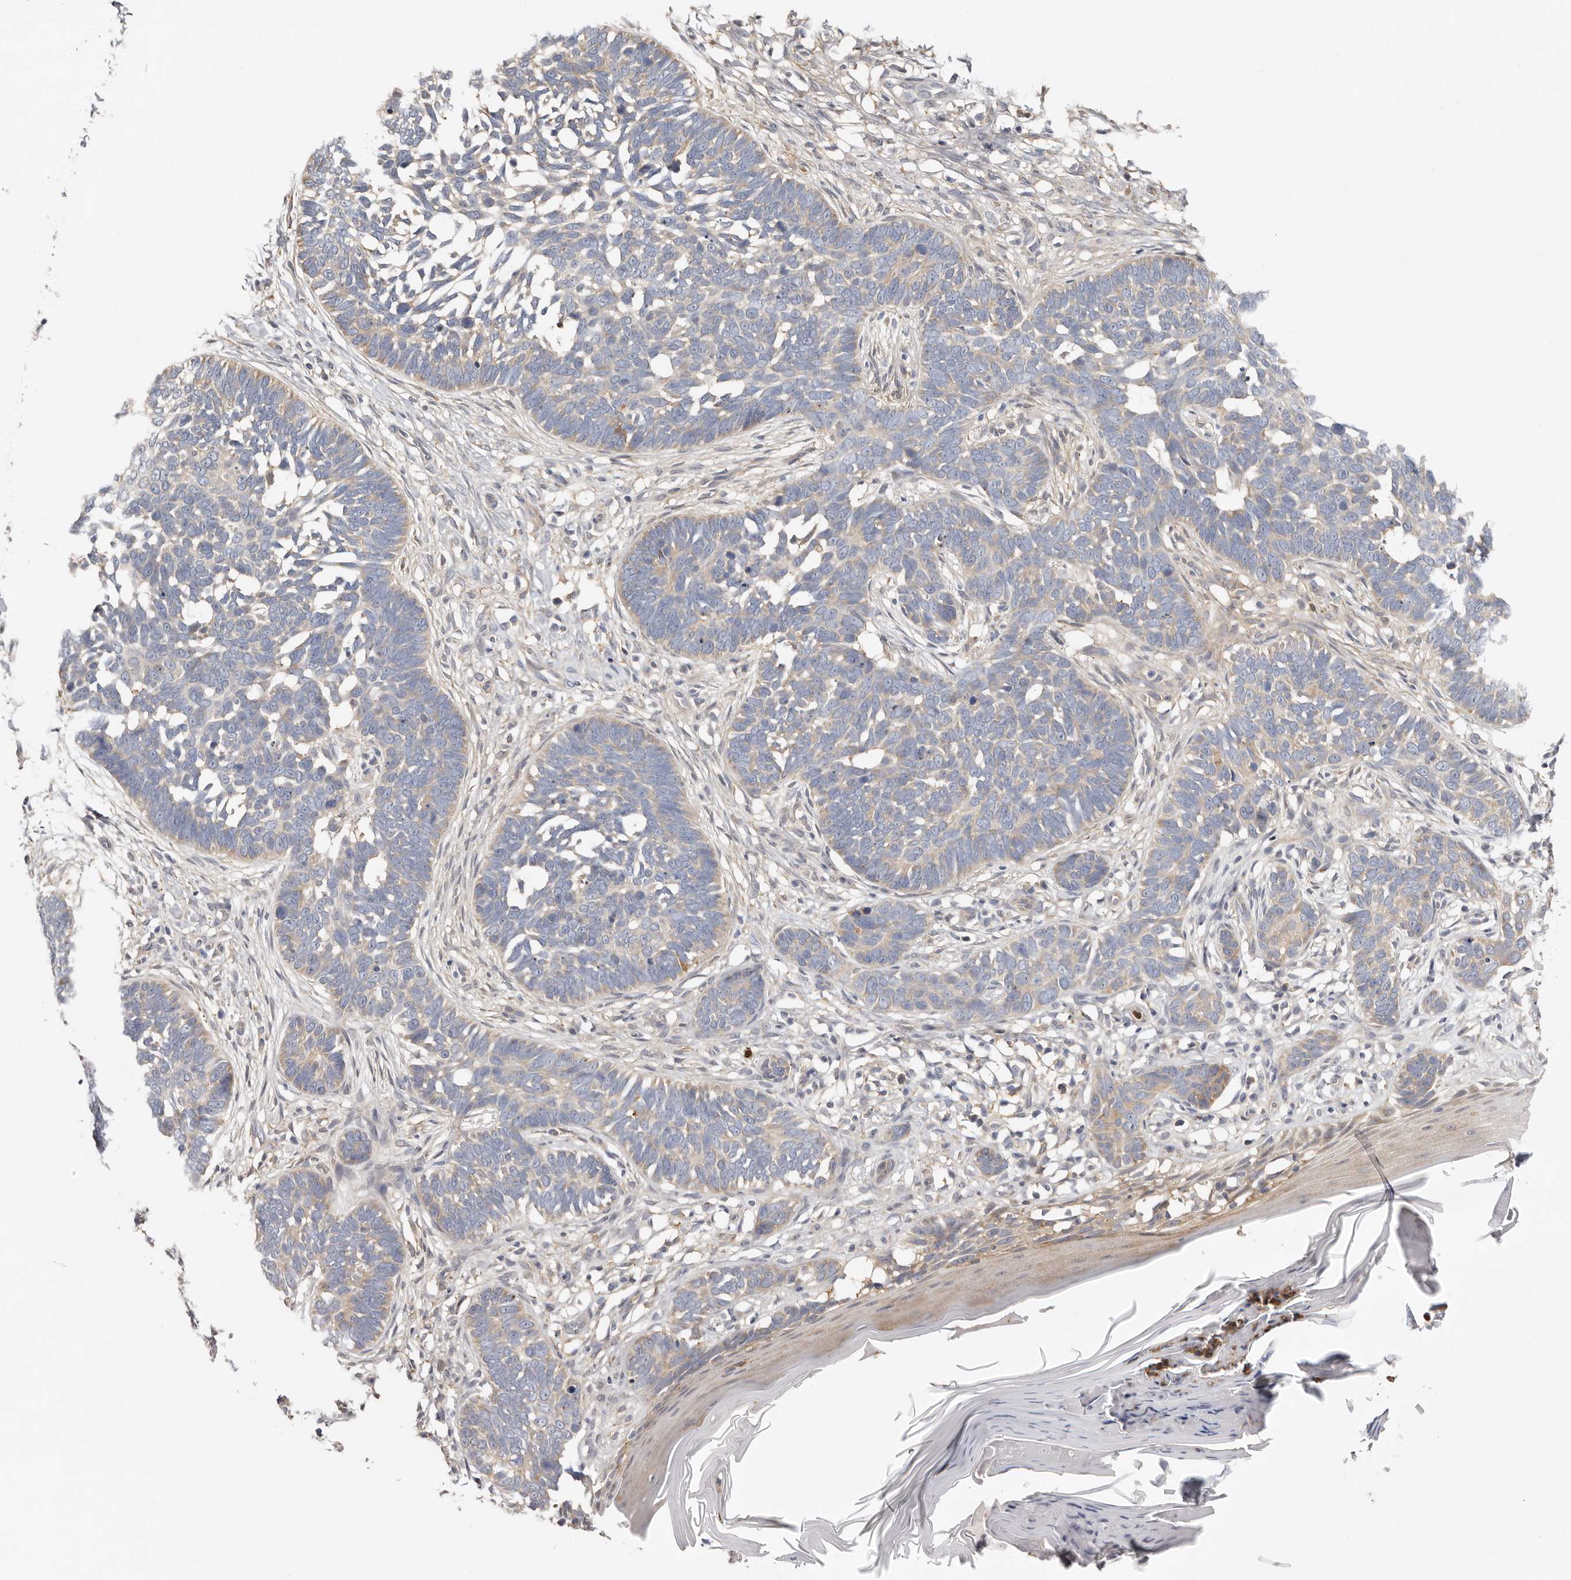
{"staining": {"intensity": "weak", "quantity": "25%-75%", "location": "cytoplasmic/membranous"}, "tissue": "skin cancer", "cell_type": "Tumor cells", "image_type": "cancer", "snomed": [{"axis": "morphology", "description": "Normal tissue, NOS"}, {"axis": "morphology", "description": "Basal cell carcinoma"}, {"axis": "topography", "description": "Skin"}], "caption": "Brown immunohistochemical staining in human skin cancer (basal cell carcinoma) shows weak cytoplasmic/membranous staining in approximately 25%-75% of tumor cells.", "gene": "MSRB2", "patient": {"sex": "male", "age": 77}}